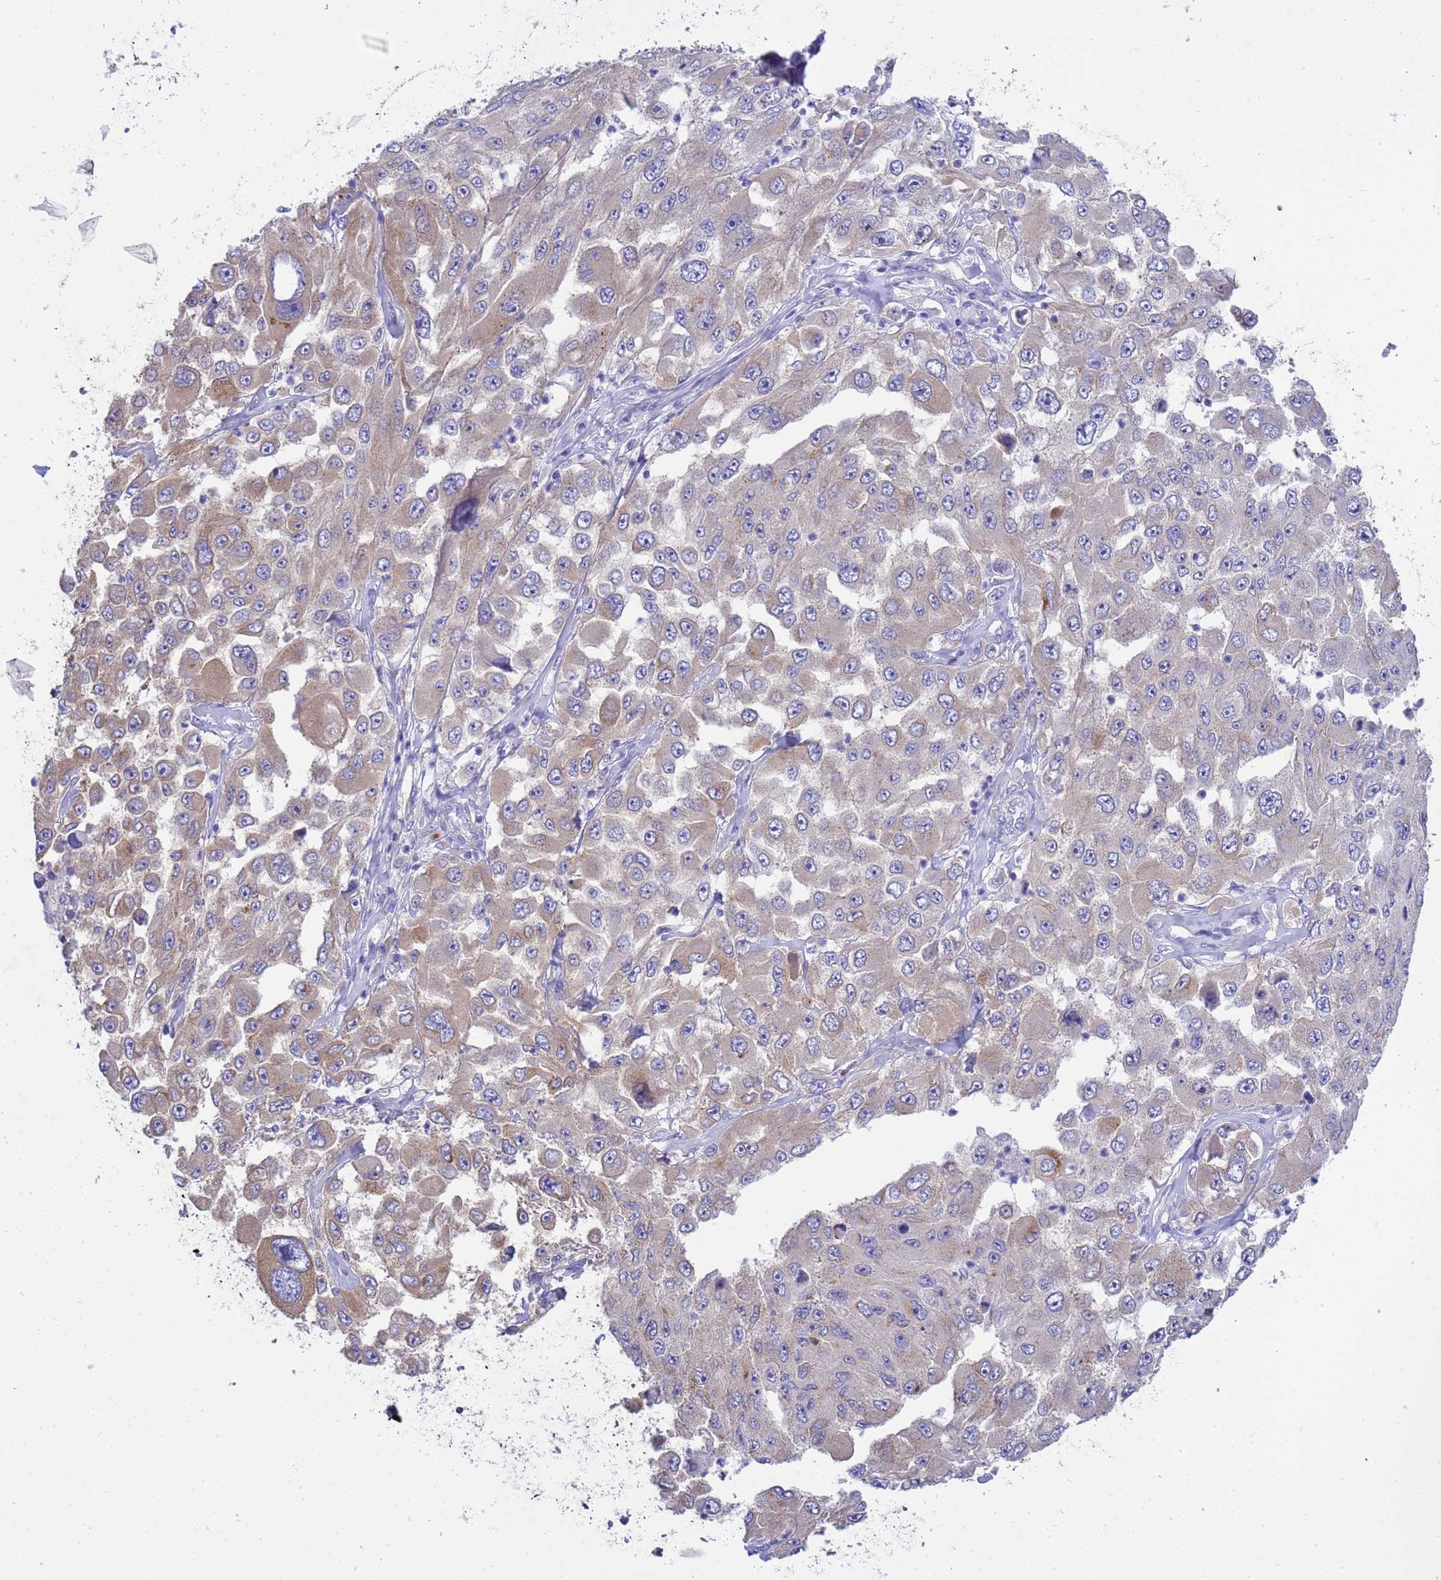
{"staining": {"intensity": "strong", "quantity": "25%-75%", "location": "cytoplasmic/membranous"}, "tissue": "melanoma", "cell_type": "Tumor cells", "image_type": "cancer", "snomed": [{"axis": "morphology", "description": "Malignant melanoma, Metastatic site"}, {"axis": "topography", "description": "Lymph node"}], "caption": "Melanoma stained for a protein (brown) demonstrates strong cytoplasmic/membranous positive positivity in approximately 25%-75% of tumor cells.", "gene": "ANAPC1", "patient": {"sex": "male", "age": 62}}